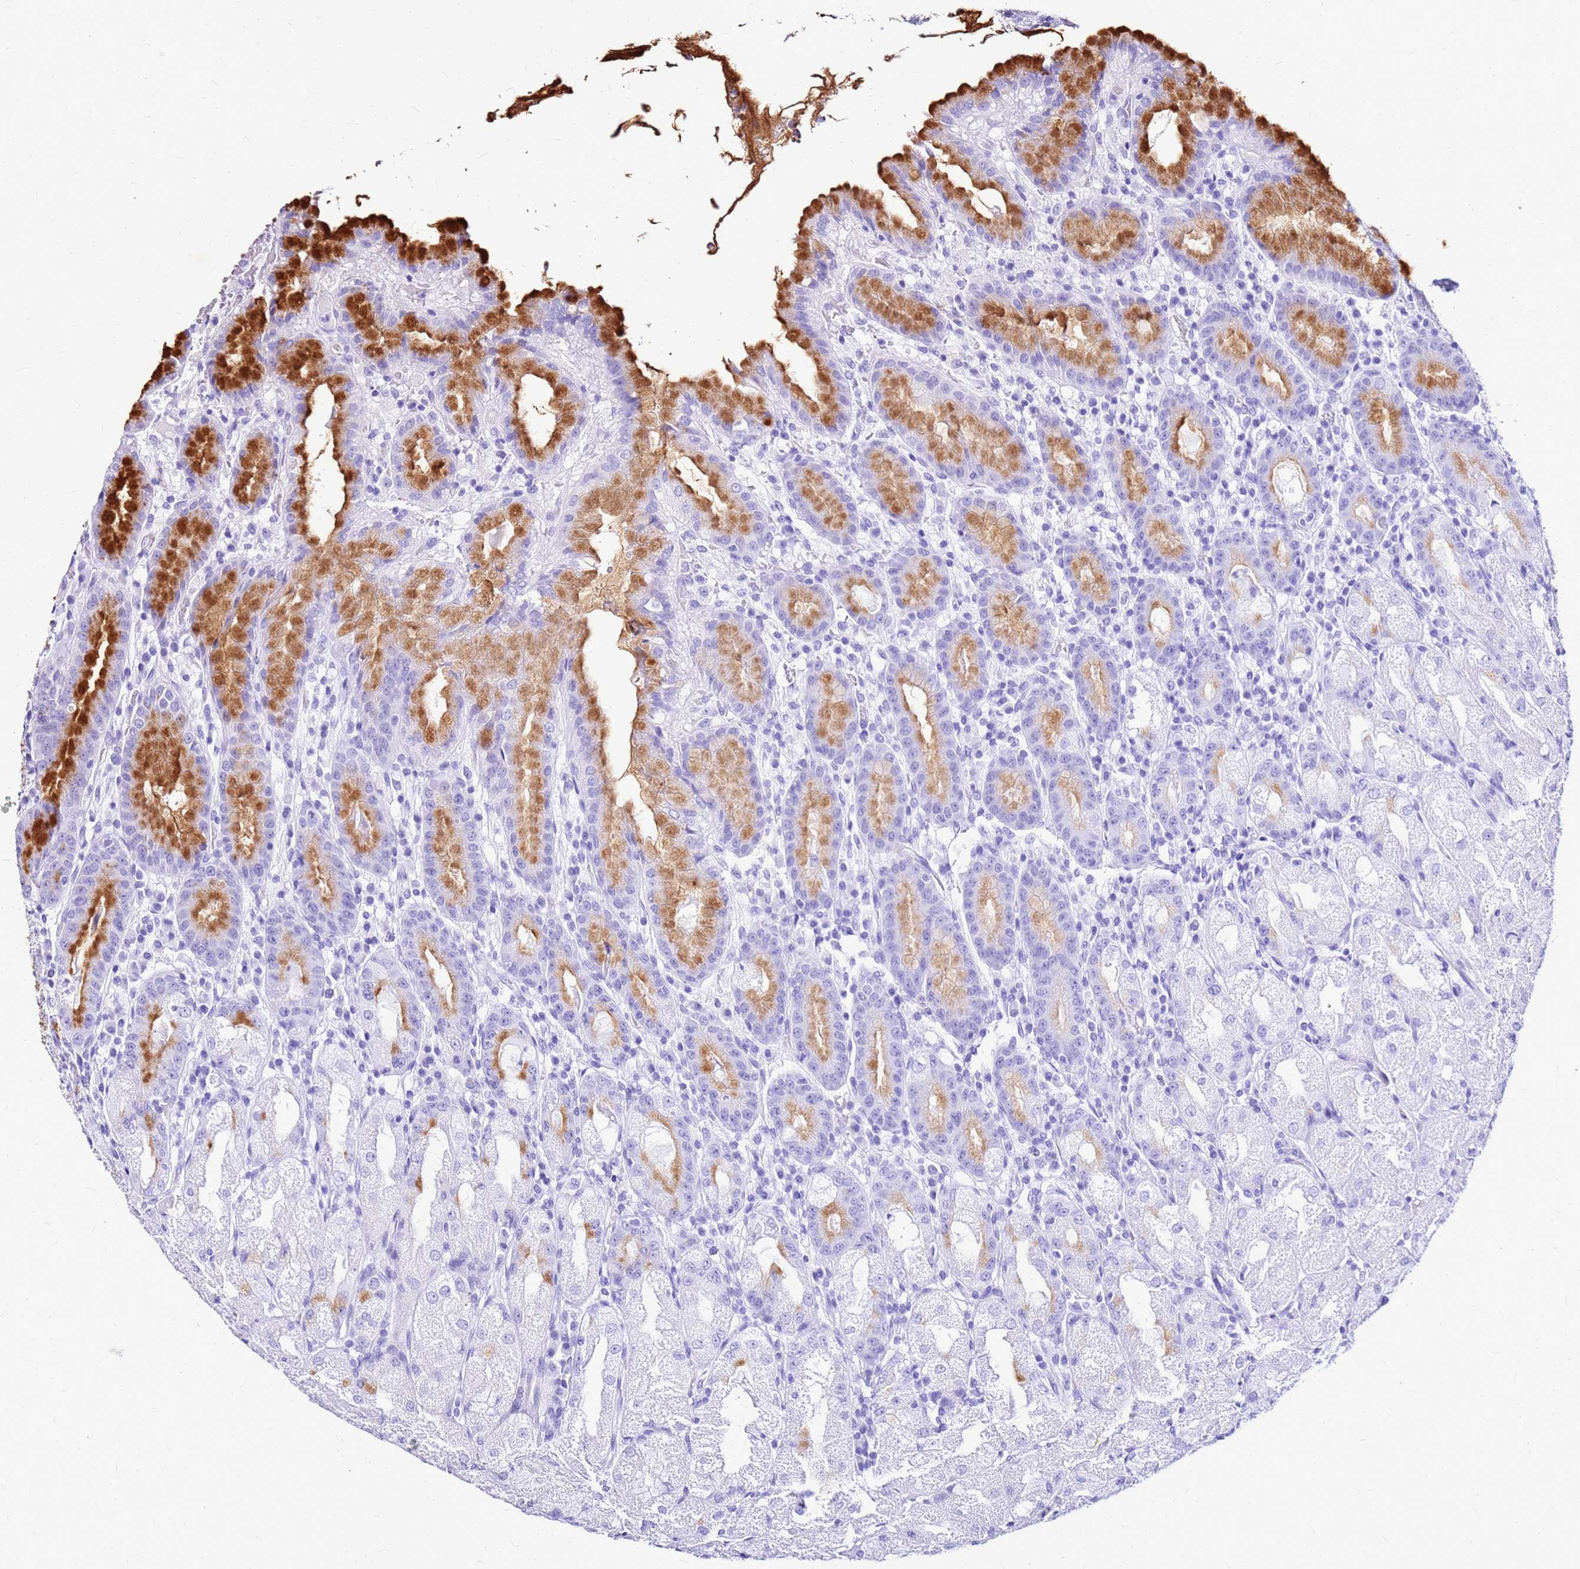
{"staining": {"intensity": "strong", "quantity": "<25%", "location": "cytoplasmic/membranous"}, "tissue": "stomach", "cell_type": "Glandular cells", "image_type": "normal", "snomed": [{"axis": "morphology", "description": "Normal tissue, NOS"}, {"axis": "topography", "description": "Stomach, upper"}], "caption": "Human stomach stained for a protein (brown) displays strong cytoplasmic/membranous positive expression in approximately <25% of glandular cells.", "gene": "DCDC2B", "patient": {"sex": "male", "age": 52}}